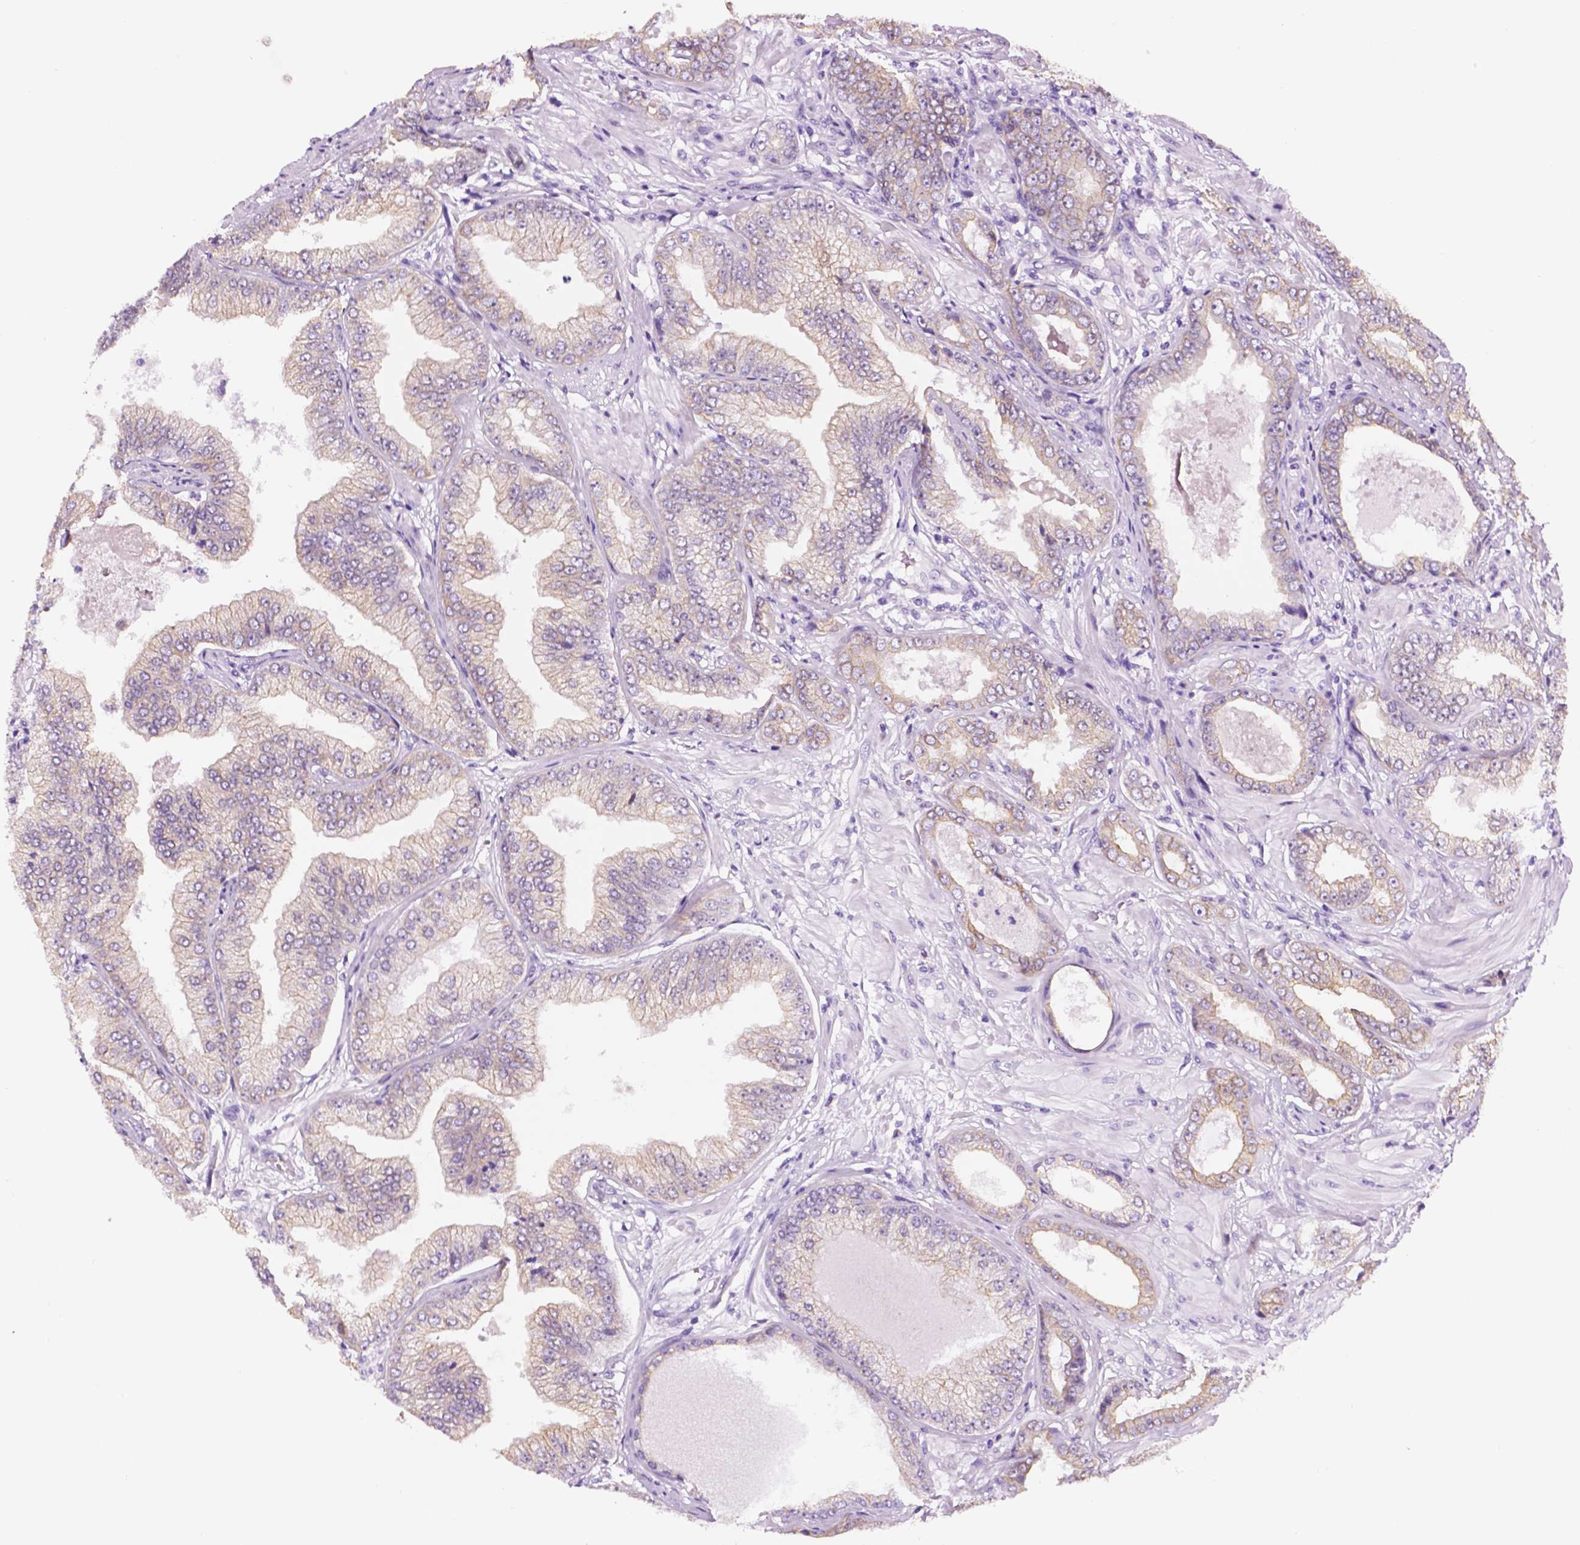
{"staining": {"intensity": "weak", "quantity": "25%-75%", "location": "cytoplasmic/membranous"}, "tissue": "prostate cancer", "cell_type": "Tumor cells", "image_type": "cancer", "snomed": [{"axis": "morphology", "description": "Adenocarcinoma, Low grade"}, {"axis": "topography", "description": "Prostate"}], "caption": "An image of prostate cancer stained for a protein demonstrates weak cytoplasmic/membranous brown staining in tumor cells.", "gene": "PPL", "patient": {"sex": "male", "age": 55}}